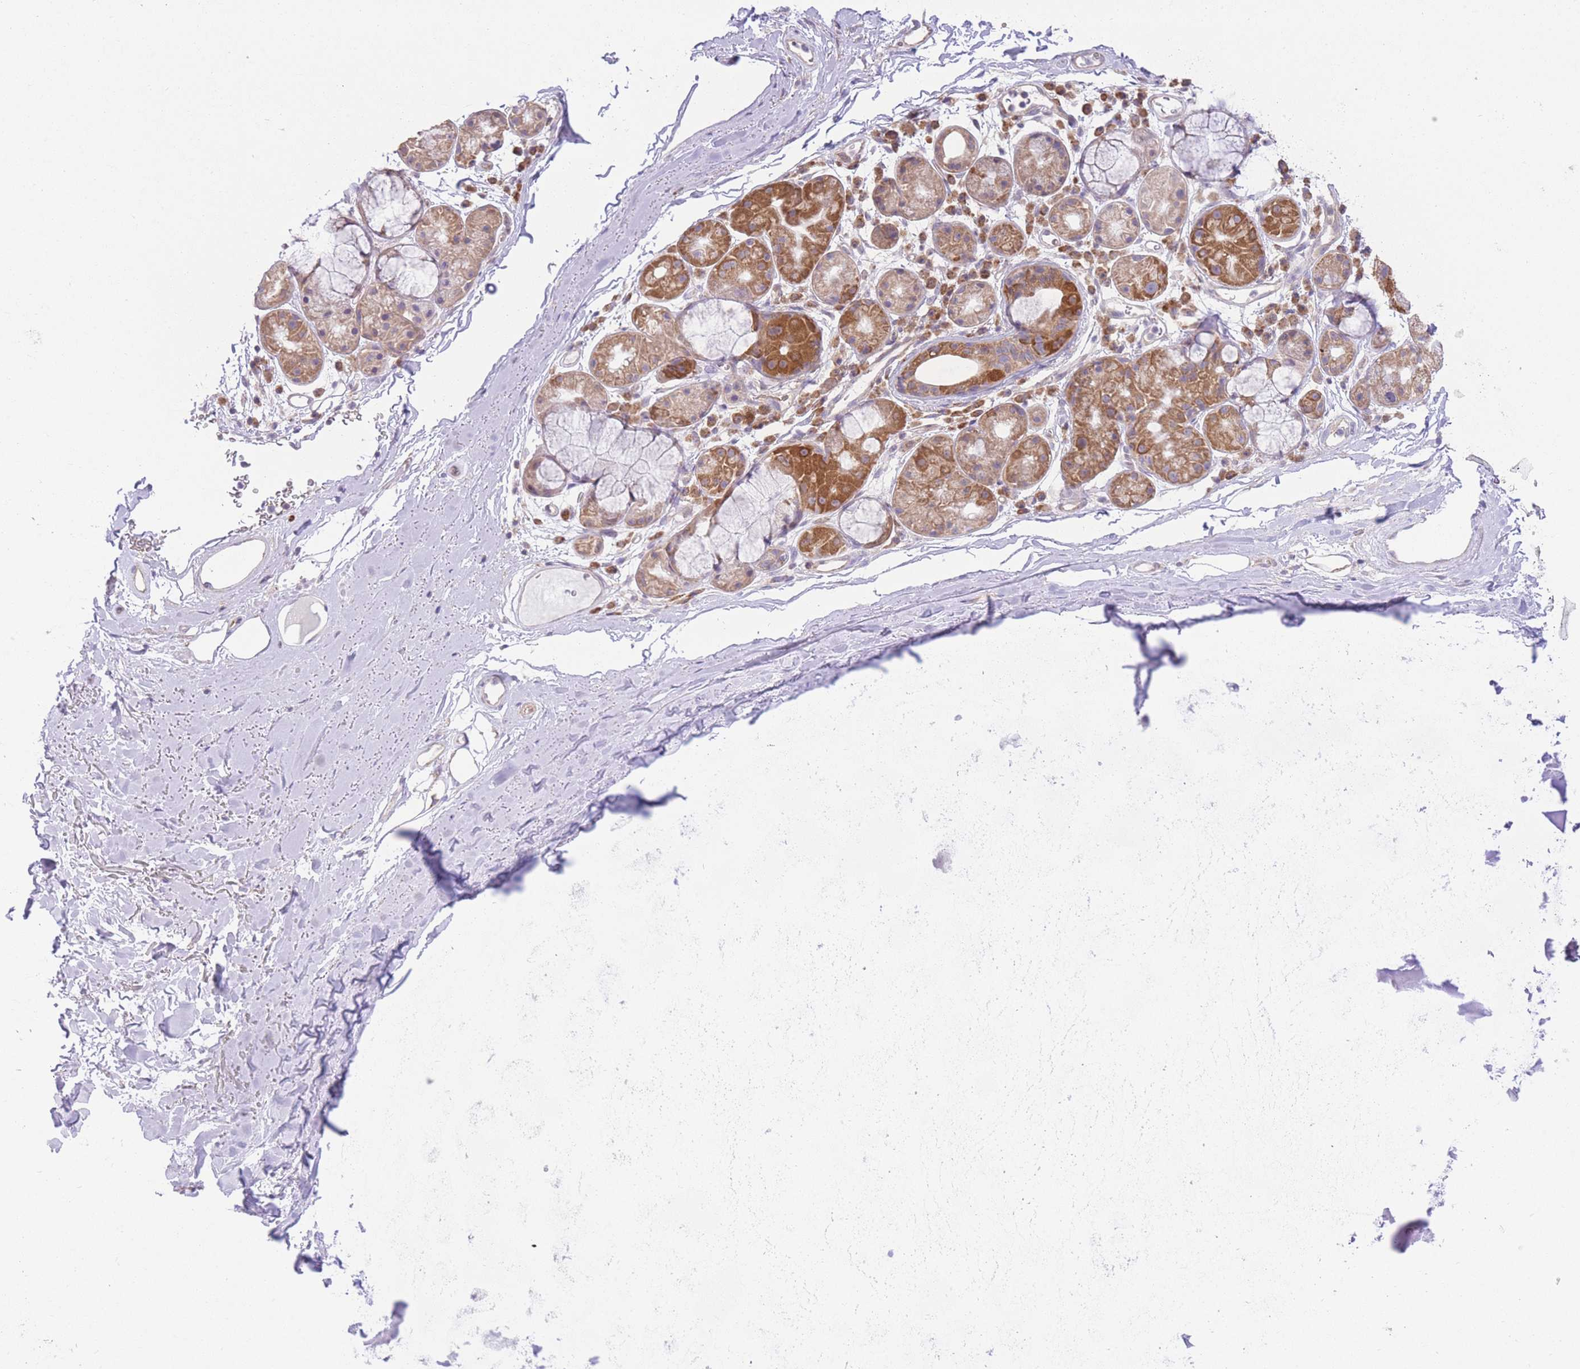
{"staining": {"intensity": "negative", "quantity": "none", "location": "none"}, "tissue": "adipose tissue", "cell_type": "Adipocytes", "image_type": "normal", "snomed": [{"axis": "morphology", "description": "Normal tissue, NOS"}, {"axis": "topography", "description": "Cartilage tissue"}], "caption": "The image demonstrates no staining of adipocytes in unremarkable adipose tissue.", "gene": "BOLA2B", "patient": {"sex": "male", "age": 80}}